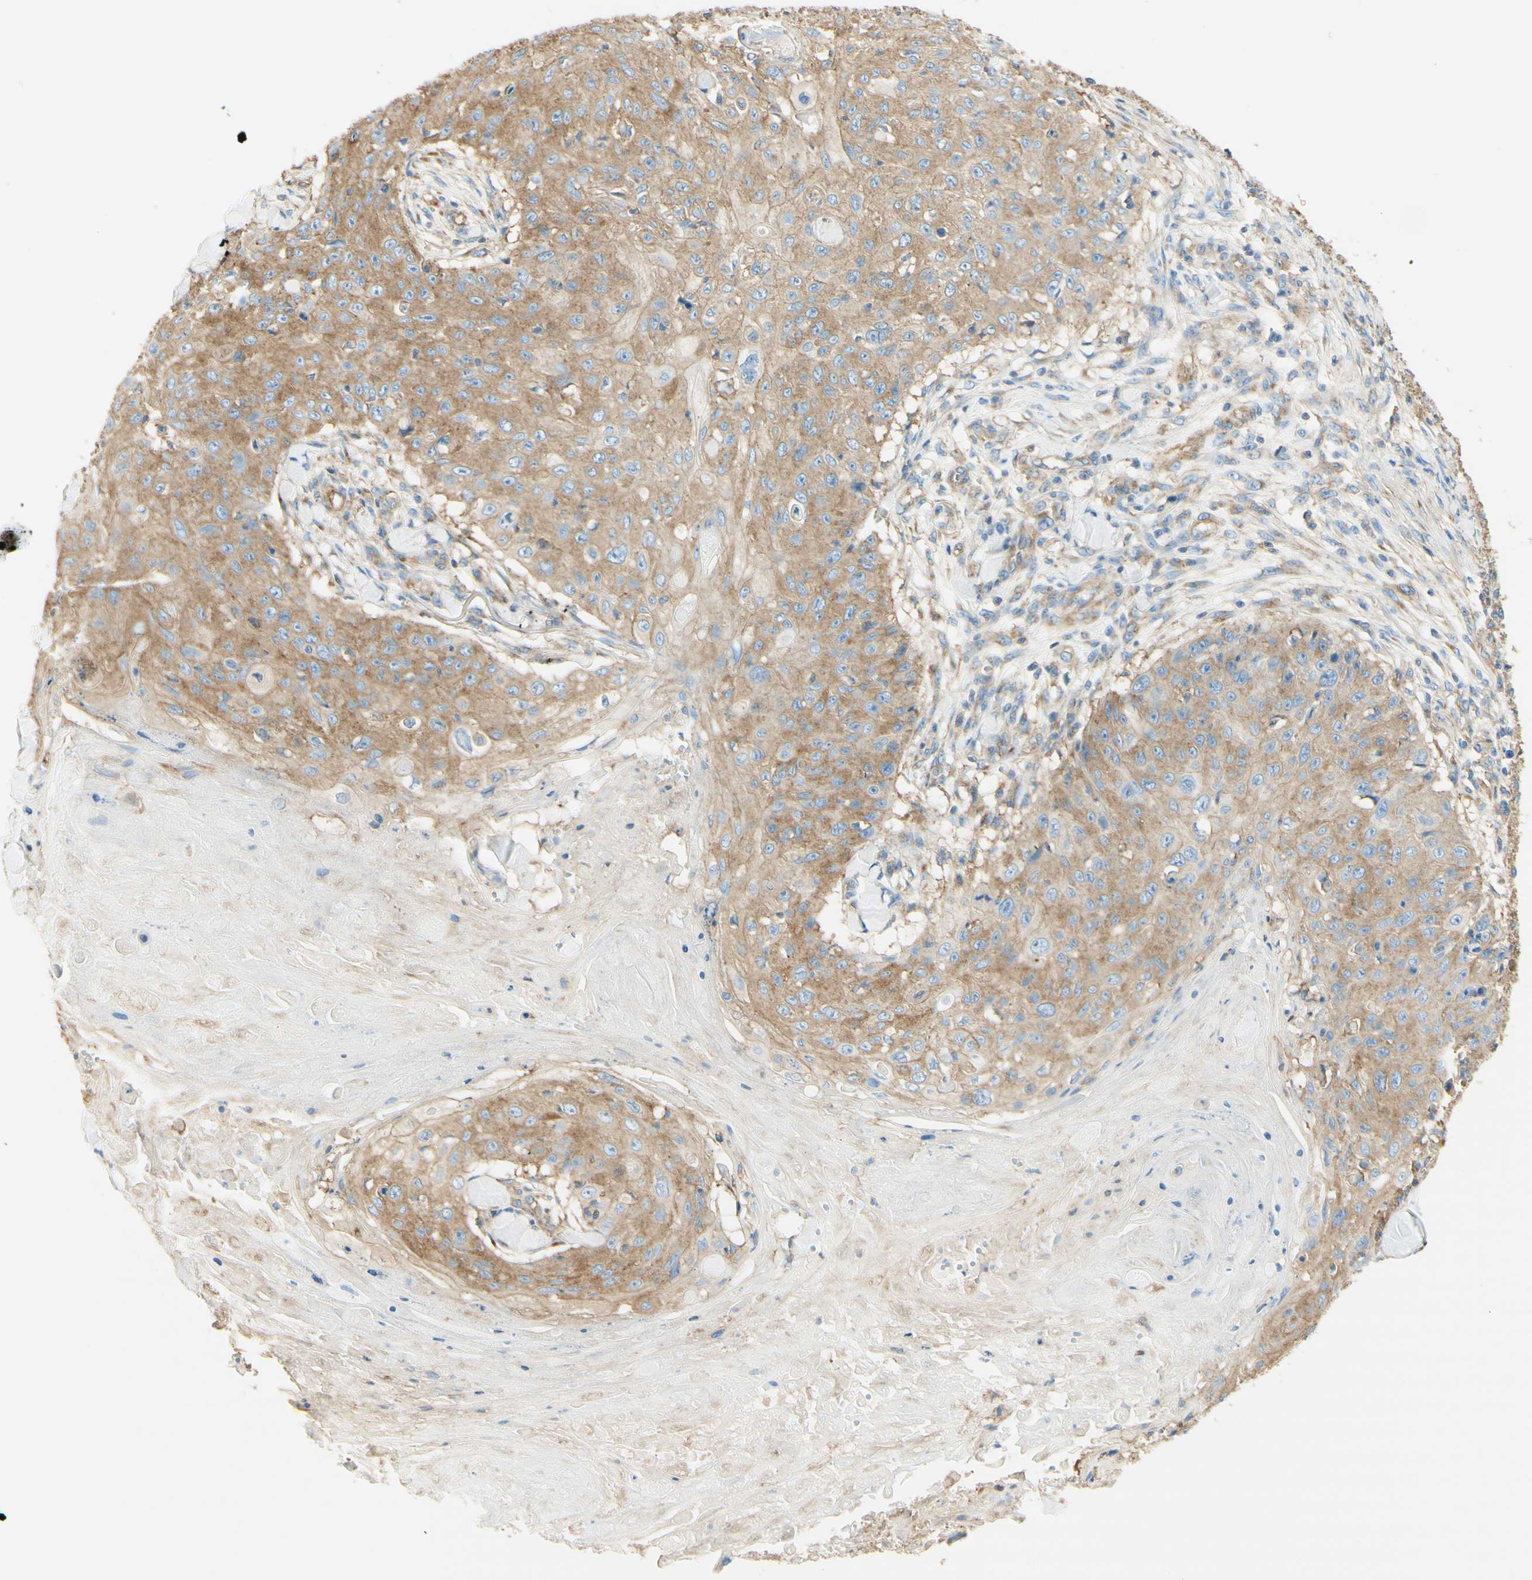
{"staining": {"intensity": "moderate", "quantity": "25%-75%", "location": "cytoplasmic/membranous"}, "tissue": "skin cancer", "cell_type": "Tumor cells", "image_type": "cancer", "snomed": [{"axis": "morphology", "description": "Squamous cell carcinoma, NOS"}, {"axis": "topography", "description": "Skin"}], "caption": "Immunohistochemistry (IHC) staining of skin squamous cell carcinoma, which exhibits medium levels of moderate cytoplasmic/membranous expression in approximately 25%-75% of tumor cells indicating moderate cytoplasmic/membranous protein staining. The staining was performed using DAB (3,3'-diaminobenzidine) (brown) for protein detection and nuclei were counterstained in hematoxylin (blue).", "gene": "CLTC", "patient": {"sex": "male", "age": 86}}